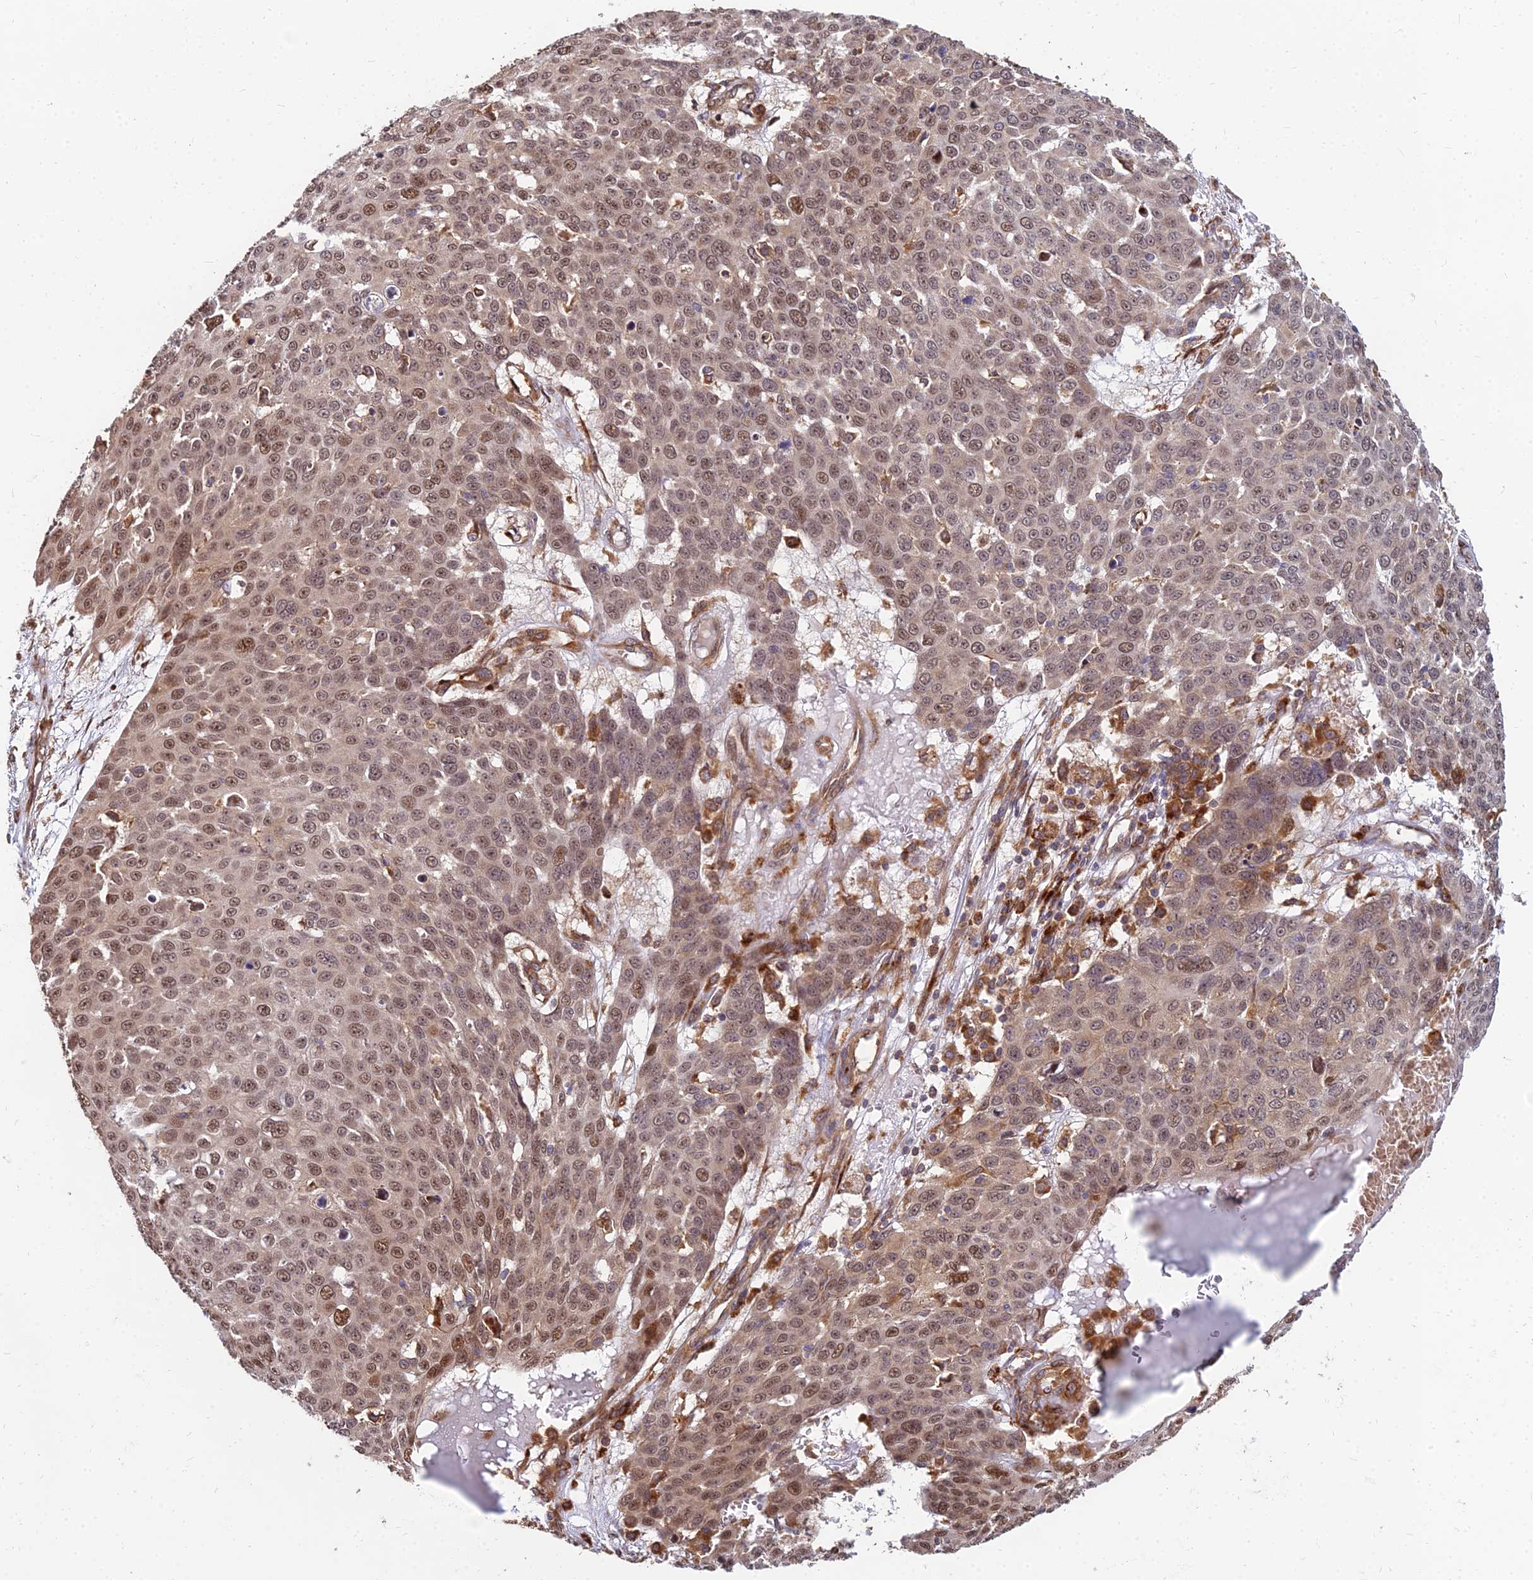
{"staining": {"intensity": "moderate", "quantity": ">75%", "location": "nuclear"}, "tissue": "skin cancer", "cell_type": "Tumor cells", "image_type": "cancer", "snomed": [{"axis": "morphology", "description": "Squamous cell carcinoma, NOS"}, {"axis": "topography", "description": "Skin"}], "caption": "Immunohistochemical staining of human squamous cell carcinoma (skin) demonstrates medium levels of moderate nuclear protein positivity in approximately >75% of tumor cells.", "gene": "CCT6B", "patient": {"sex": "male", "age": 71}}